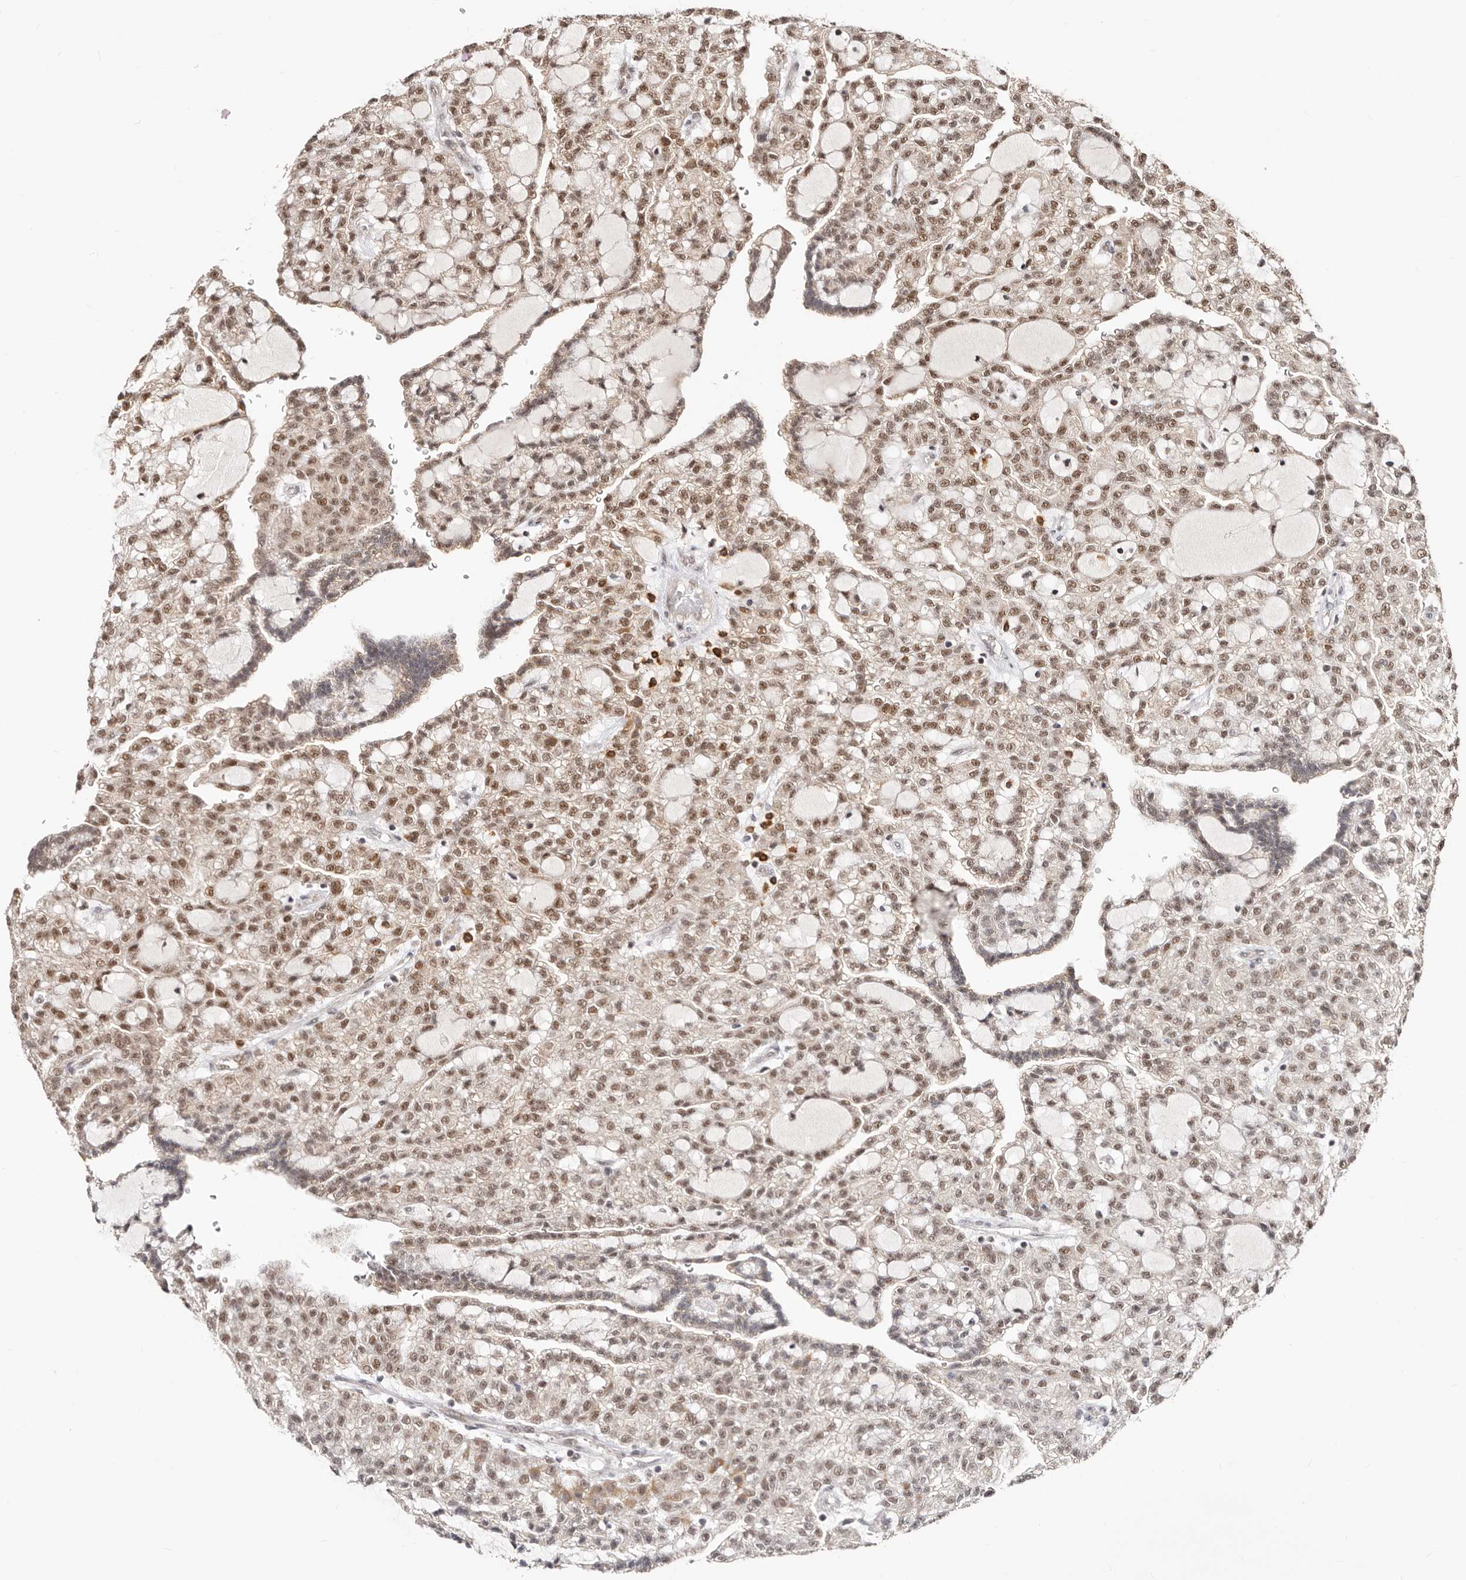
{"staining": {"intensity": "moderate", "quantity": ">75%", "location": "cytoplasmic/membranous,nuclear"}, "tissue": "renal cancer", "cell_type": "Tumor cells", "image_type": "cancer", "snomed": [{"axis": "morphology", "description": "Adenocarcinoma, NOS"}, {"axis": "topography", "description": "Kidney"}], "caption": "The immunohistochemical stain highlights moderate cytoplasmic/membranous and nuclear positivity in tumor cells of adenocarcinoma (renal) tissue.", "gene": "SEC14L1", "patient": {"sex": "male", "age": 63}}